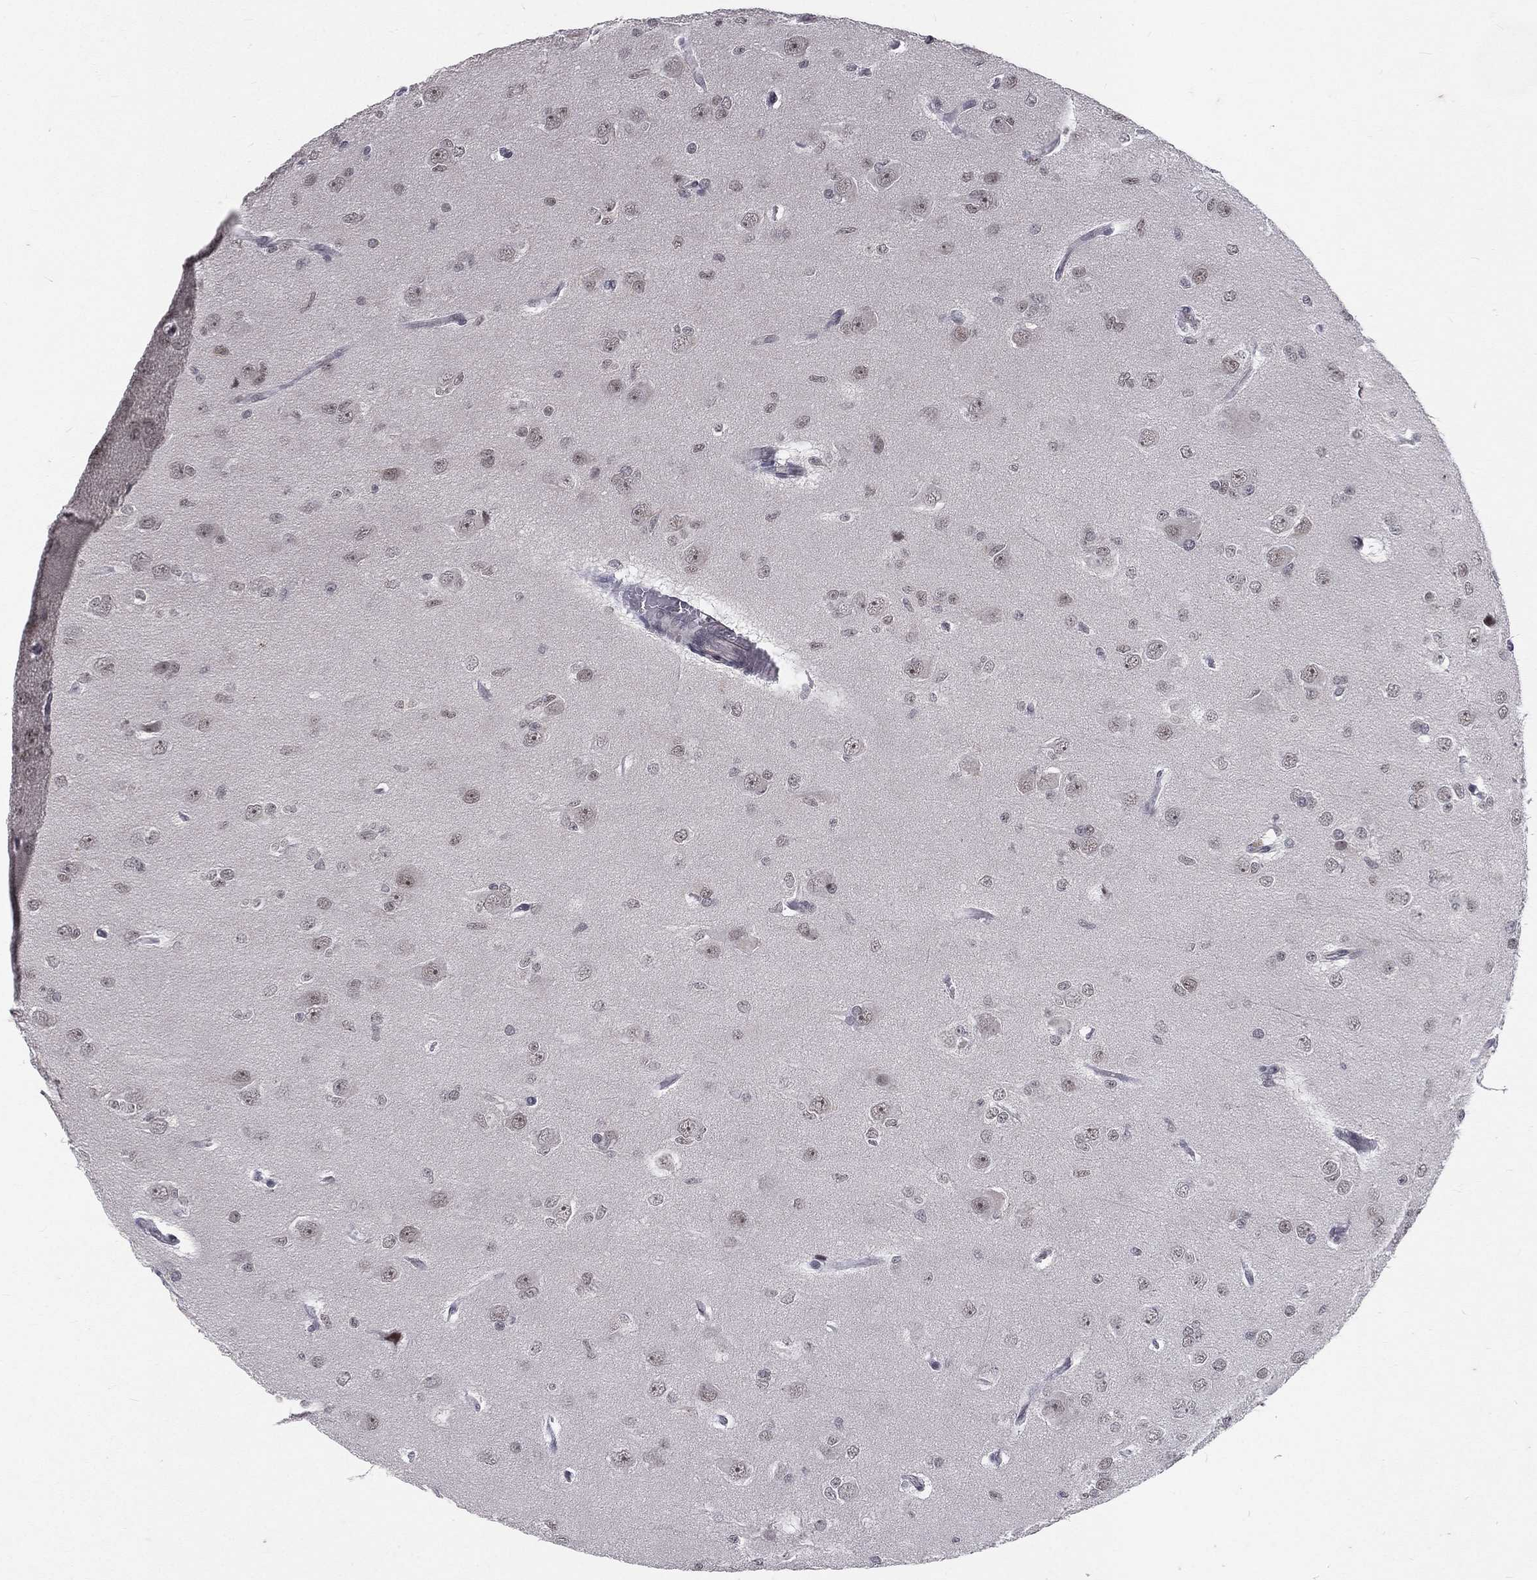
{"staining": {"intensity": "negative", "quantity": "none", "location": "none"}, "tissue": "glioma", "cell_type": "Tumor cells", "image_type": "cancer", "snomed": [{"axis": "morphology", "description": "Glioma, malignant, Low grade"}, {"axis": "topography", "description": "Brain"}], "caption": "Image shows no protein expression in tumor cells of glioma tissue.", "gene": "MORC2", "patient": {"sex": "male", "age": 27}}